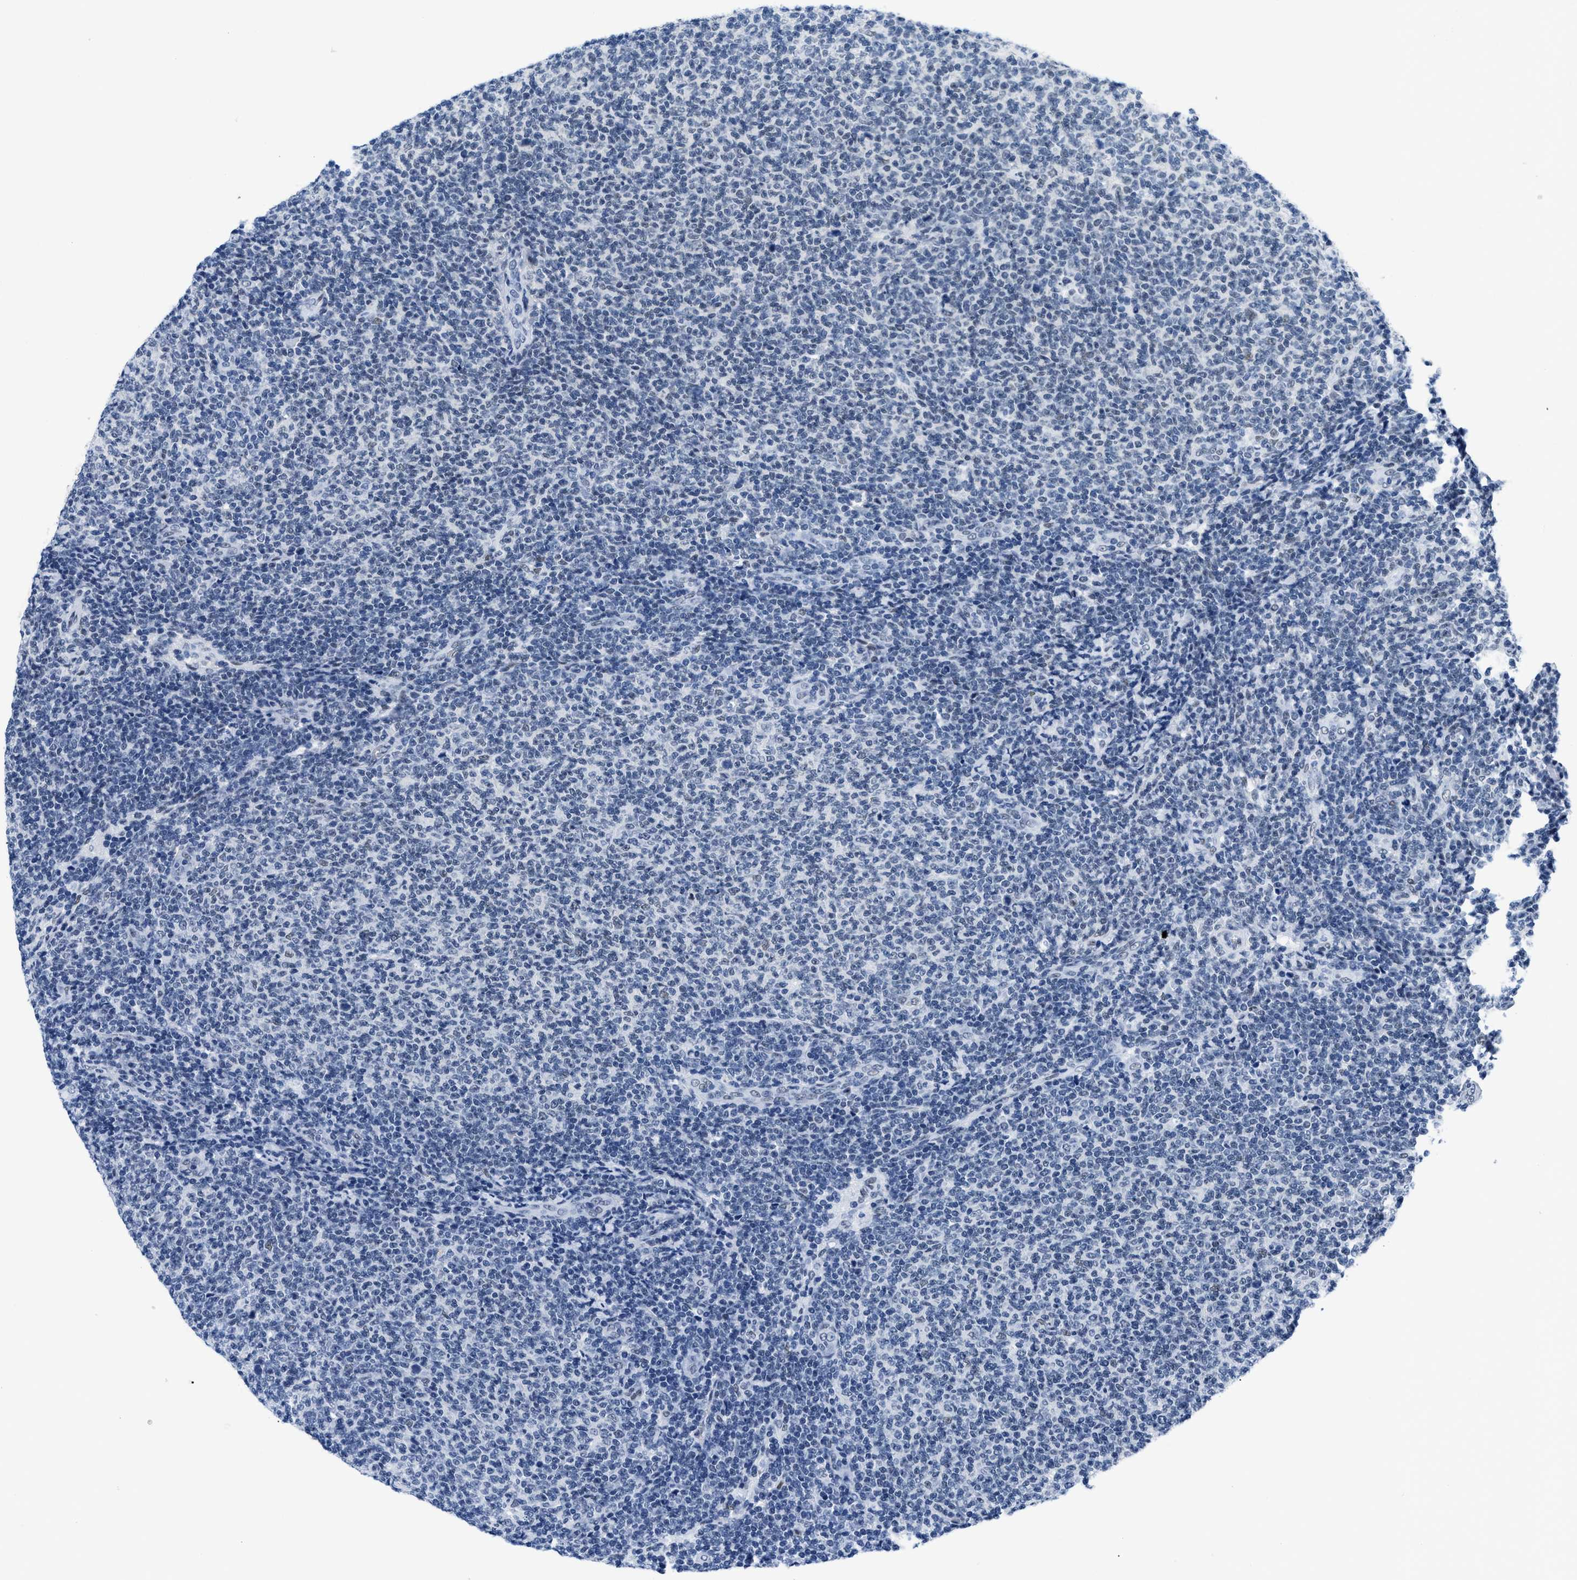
{"staining": {"intensity": "negative", "quantity": "none", "location": "none"}, "tissue": "lymphoma", "cell_type": "Tumor cells", "image_type": "cancer", "snomed": [{"axis": "morphology", "description": "Malignant lymphoma, non-Hodgkin's type, Low grade"}, {"axis": "topography", "description": "Lymph node"}], "caption": "The micrograph displays no staining of tumor cells in lymphoma. (Brightfield microscopy of DAB (3,3'-diaminobenzidine) IHC at high magnification).", "gene": "CTBP1", "patient": {"sex": "male", "age": 66}}